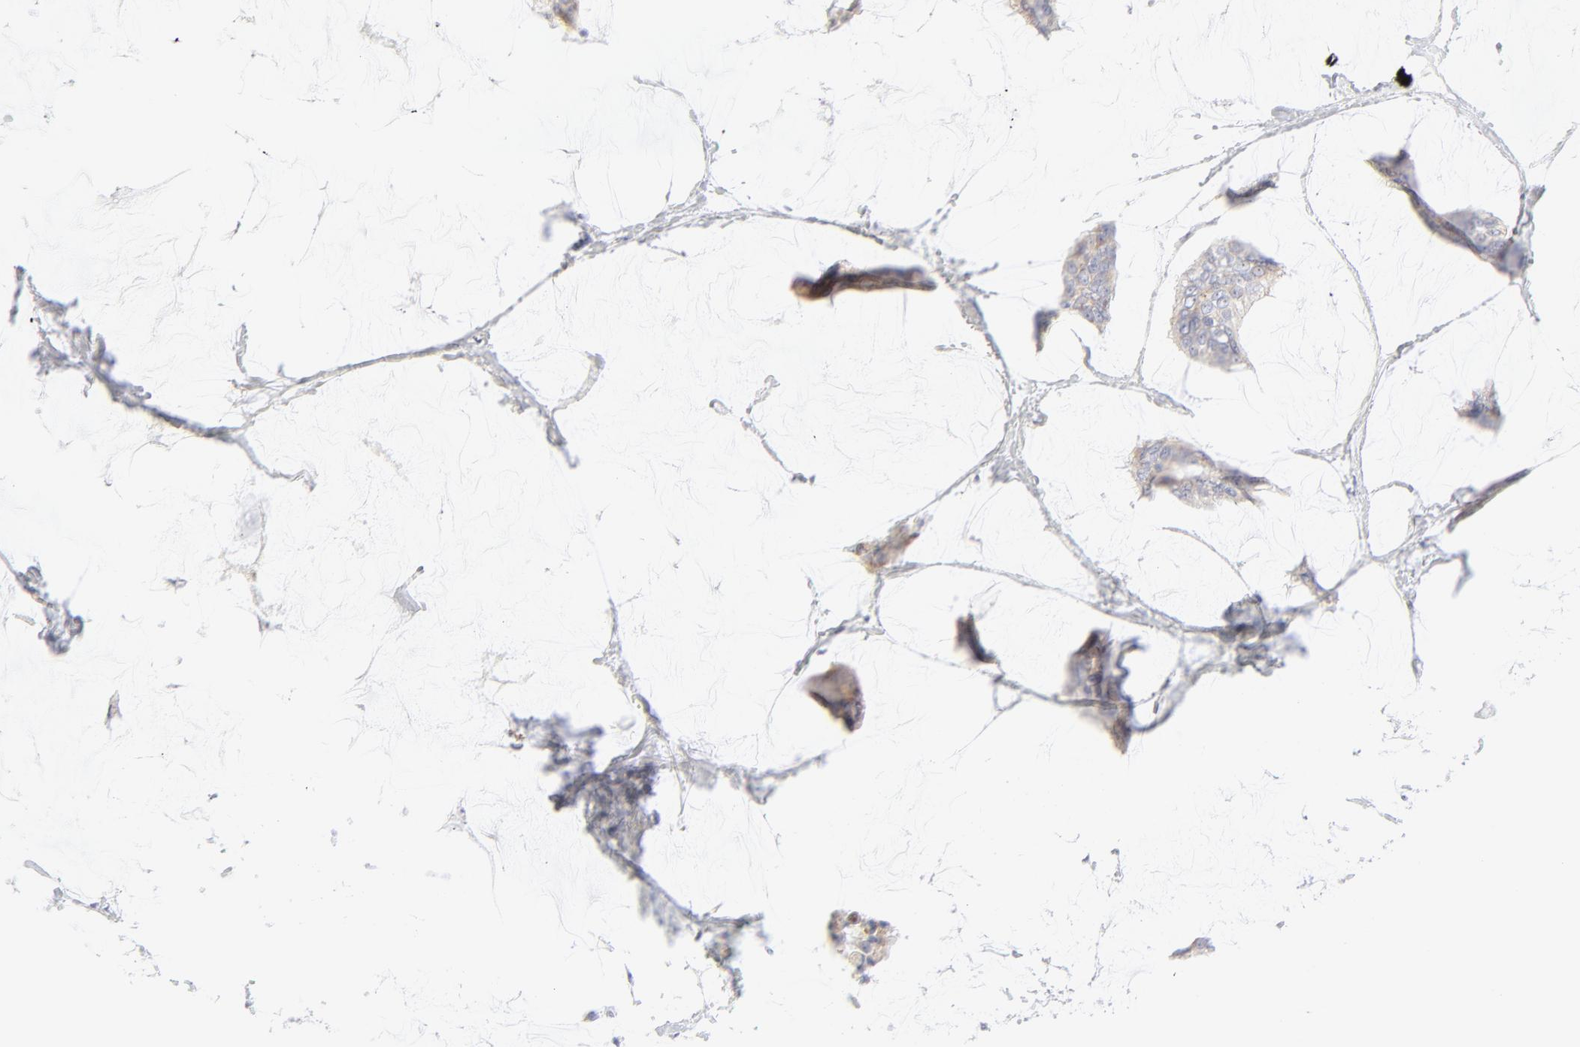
{"staining": {"intensity": "weak", "quantity": "25%-75%", "location": "cytoplasmic/membranous"}, "tissue": "breast cancer", "cell_type": "Tumor cells", "image_type": "cancer", "snomed": [{"axis": "morphology", "description": "Duct carcinoma"}, {"axis": "topography", "description": "Breast"}], "caption": "An IHC histopathology image of tumor tissue is shown. Protein staining in brown highlights weak cytoplasmic/membranous positivity in breast cancer within tumor cells.", "gene": "NPNT", "patient": {"sex": "female", "age": 93}}